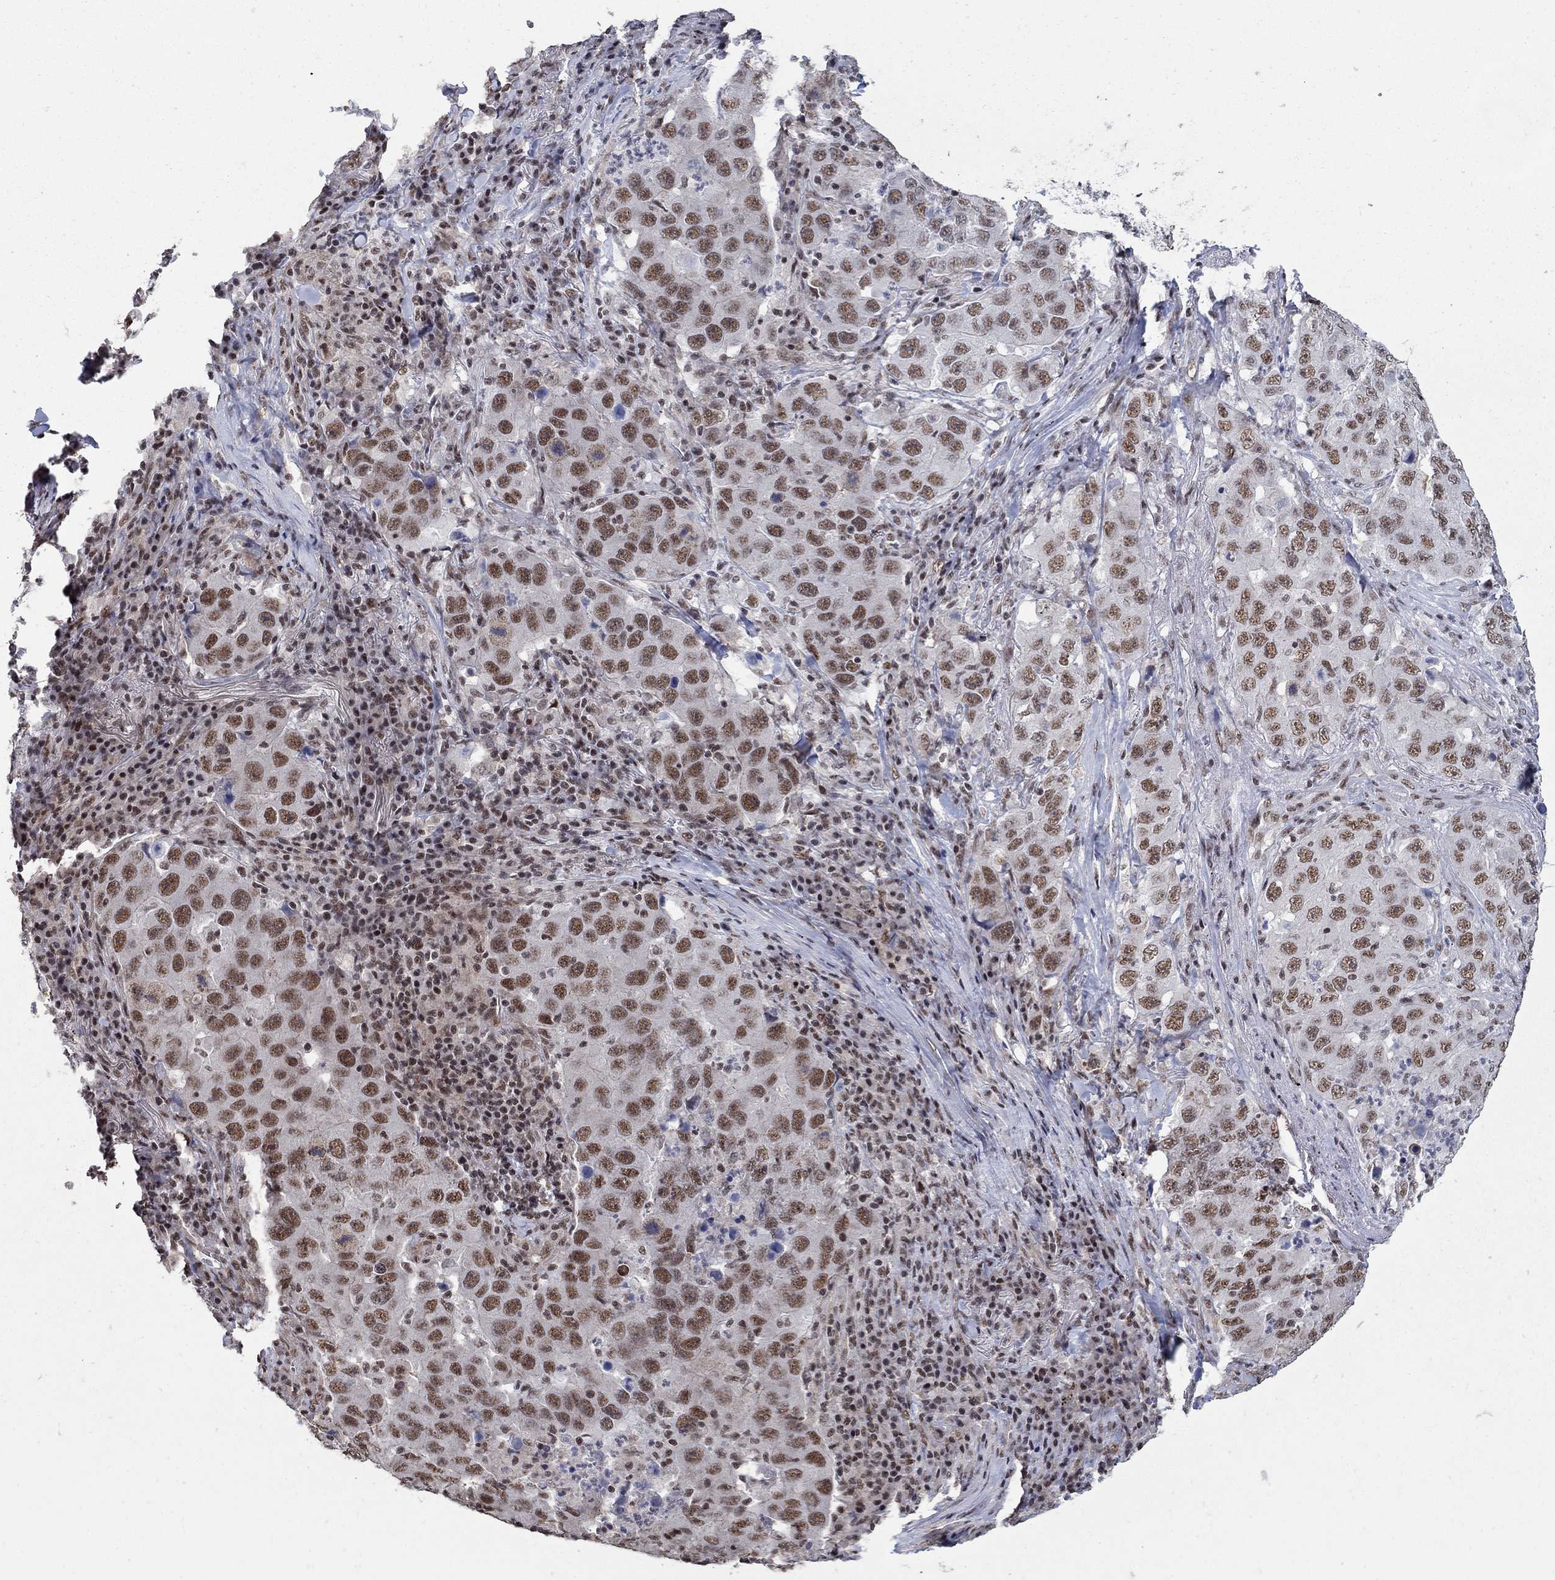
{"staining": {"intensity": "moderate", "quantity": ">75%", "location": "nuclear"}, "tissue": "lung cancer", "cell_type": "Tumor cells", "image_type": "cancer", "snomed": [{"axis": "morphology", "description": "Adenocarcinoma, NOS"}, {"axis": "topography", "description": "Lung"}], "caption": "A high-resolution photomicrograph shows immunohistochemistry (IHC) staining of lung cancer (adenocarcinoma), which reveals moderate nuclear expression in approximately >75% of tumor cells.", "gene": "PNISR", "patient": {"sex": "male", "age": 73}}